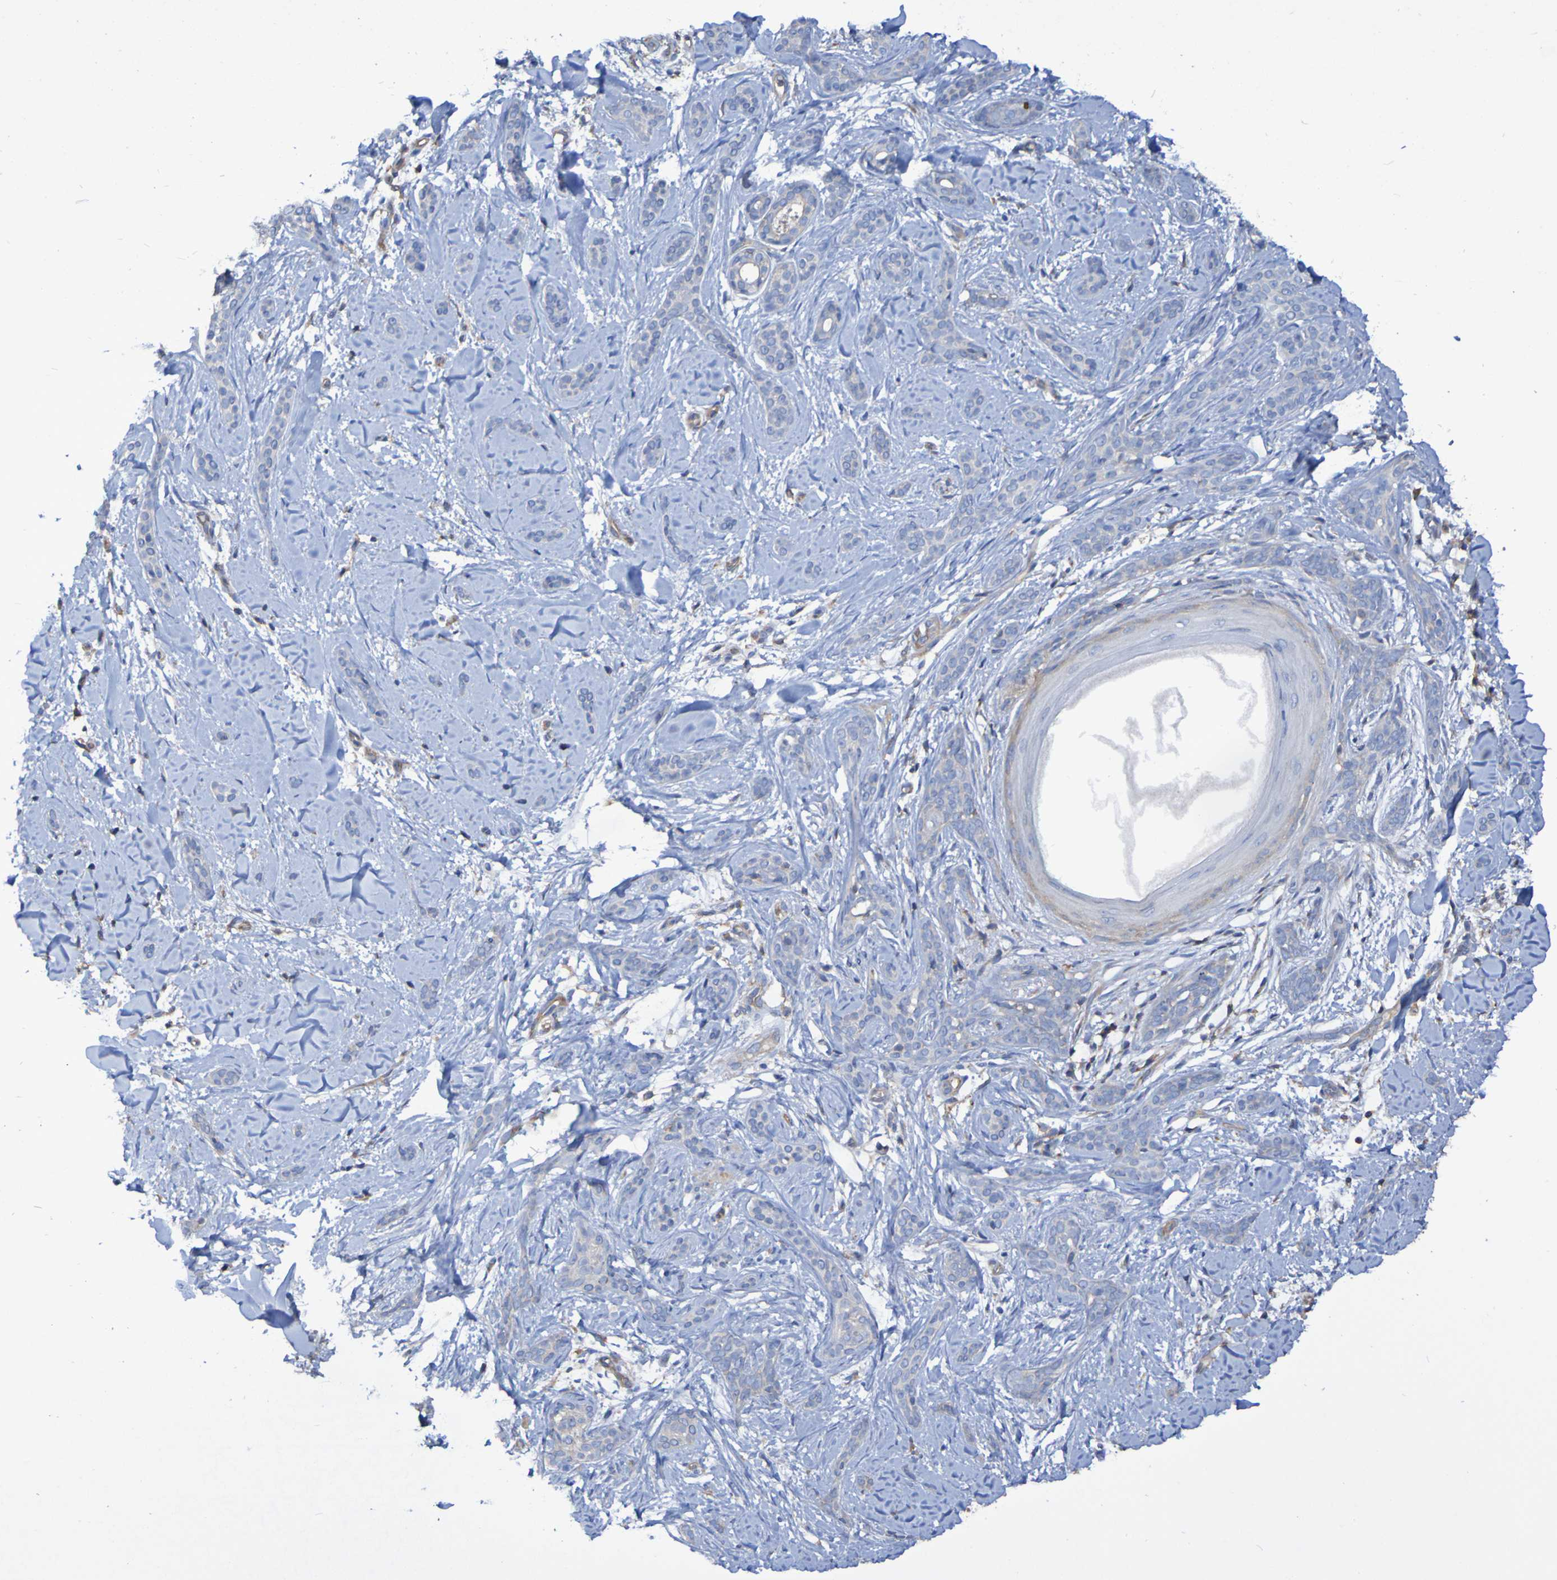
{"staining": {"intensity": "negative", "quantity": "none", "location": "none"}, "tissue": "skin cancer", "cell_type": "Tumor cells", "image_type": "cancer", "snomed": [{"axis": "morphology", "description": "Basal cell carcinoma"}, {"axis": "morphology", "description": "Adnexal tumor, benign"}, {"axis": "topography", "description": "Skin"}], "caption": "Immunohistochemistry histopathology image of neoplastic tissue: skin benign adnexal tumor stained with DAB (3,3'-diaminobenzidine) reveals no significant protein staining in tumor cells.", "gene": "SYNJ1", "patient": {"sex": "female", "age": 42}}